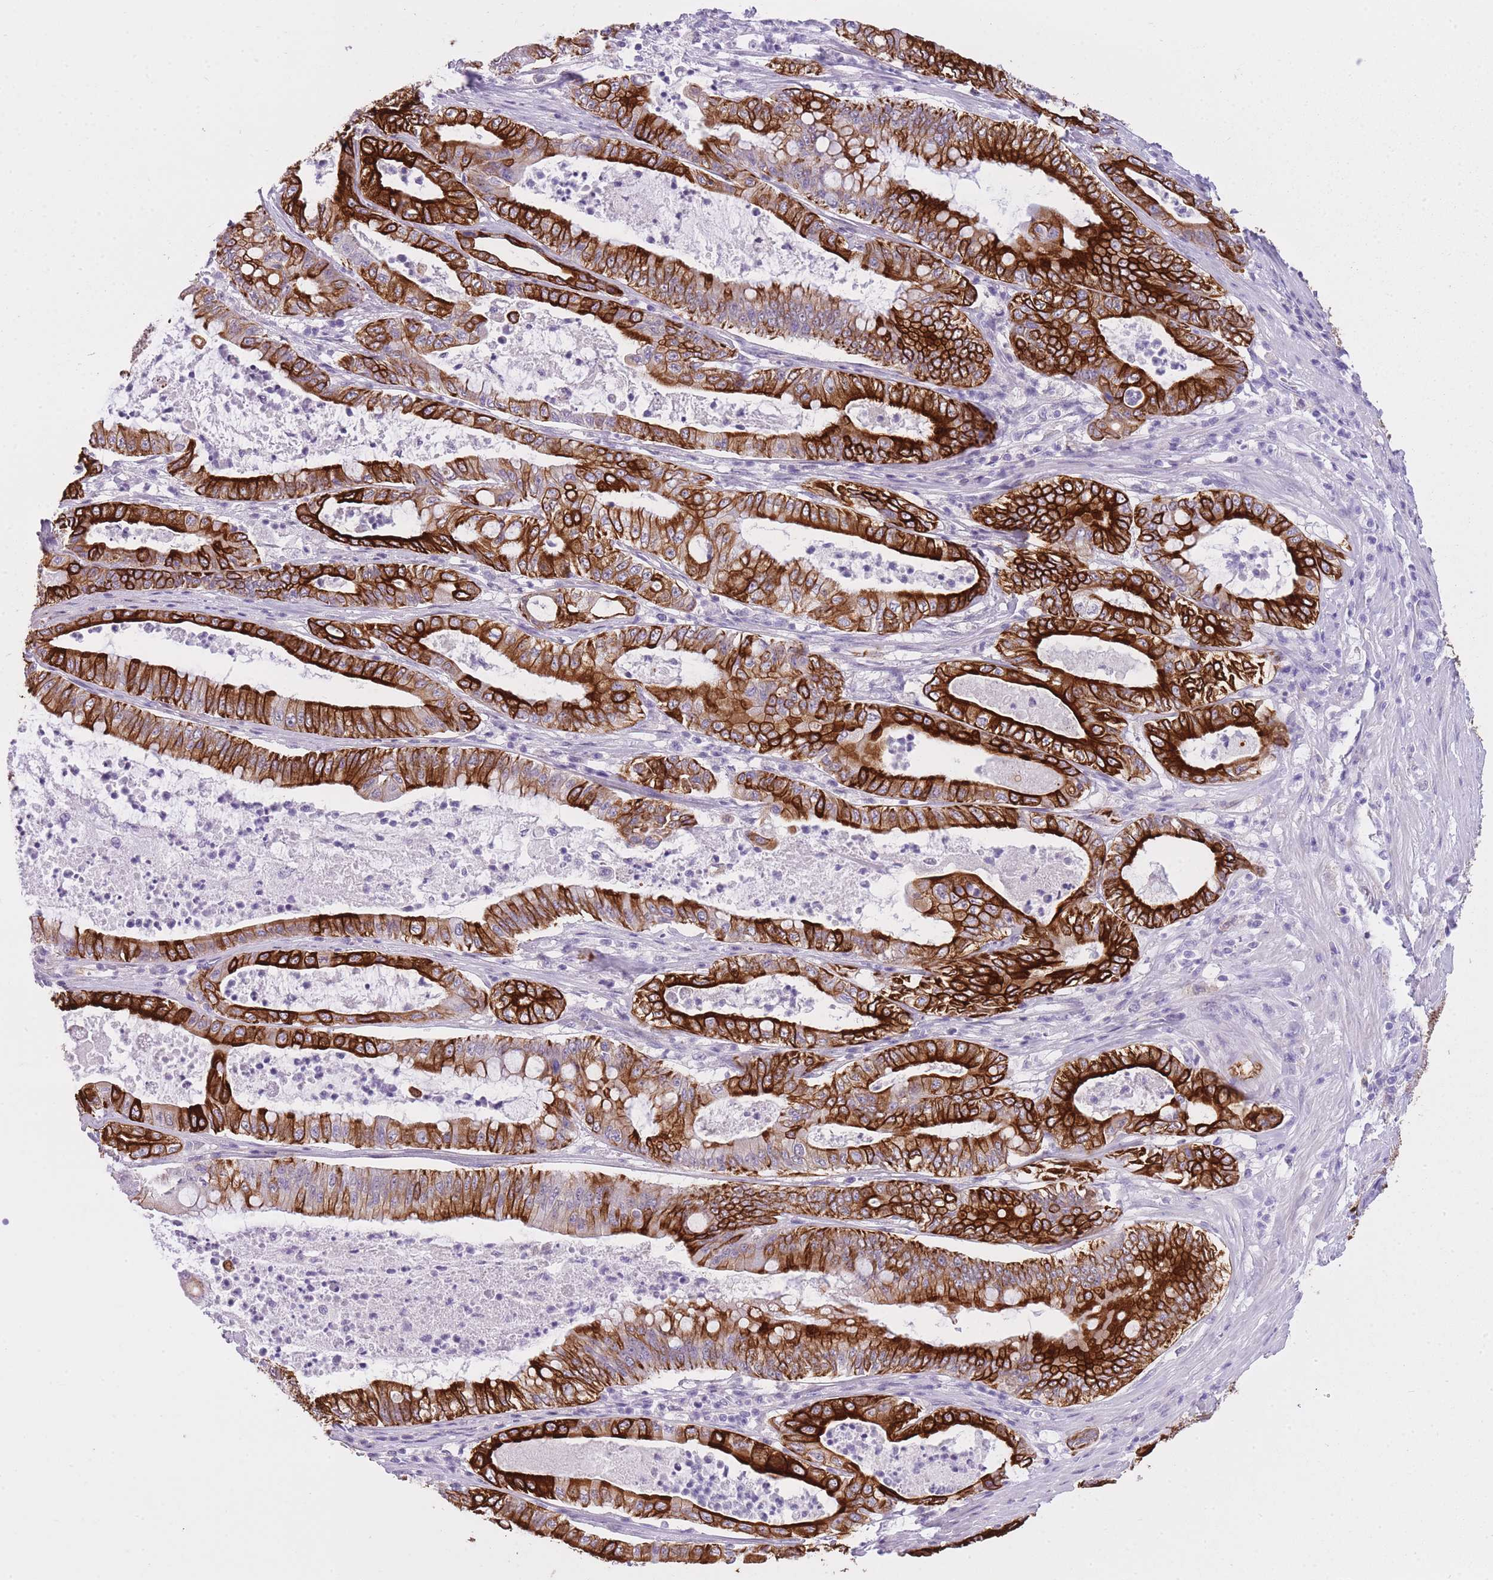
{"staining": {"intensity": "strong", "quantity": ">75%", "location": "cytoplasmic/membranous"}, "tissue": "pancreatic cancer", "cell_type": "Tumor cells", "image_type": "cancer", "snomed": [{"axis": "morphology", "description": "Adenocarcinoma, NOS"}, {"axis": "topography", "description": "Pancreas"}], "caption": "A micrograph of pancreatic adenocarcinoma stained for a protein exhibits strong cytoplasmic/membranous brown staining in tumor cells.", "gene": "RADX", "patient": {"sex": "male", "age": 71}}